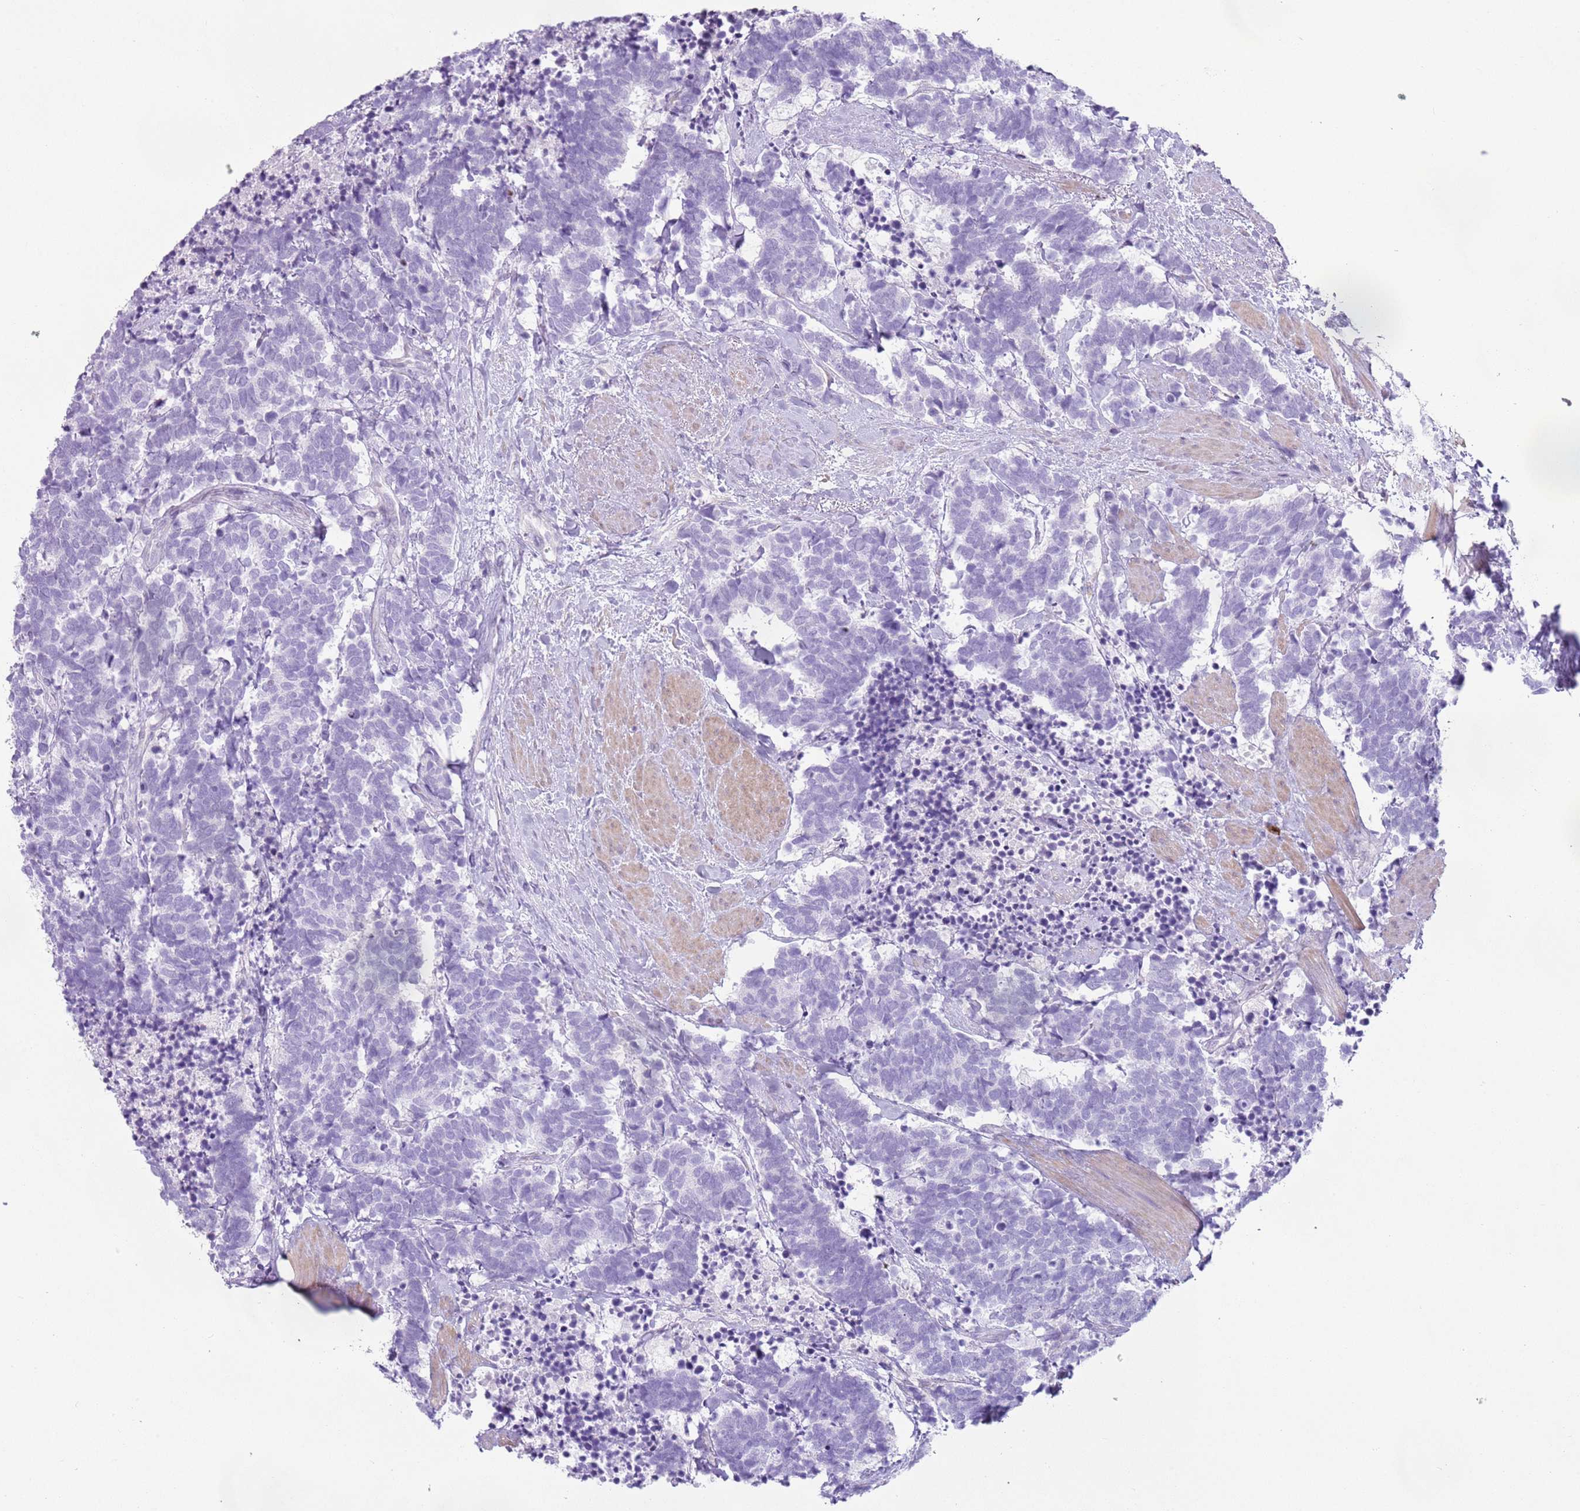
{"staining": {"intensity": "negative", "quantity": "none", "location": "none"}, "tissue": "carcinoid", "cell_type": "Tumor cells", "image_type": "cancer", "snomed": [{"axis": "morphology", "description": "Carcinoma, NOS"}, {"axis": "morphology", "description": "Carcinoid, malignant, NOS"}, {"axis": "topography", "description": "Prostate"}], "caption": "DAB immunohistochemical staining of human carcinoma reveals no significant expression in tumor cells. Nuclei are stained in blue.", "gene": "CD177", "patient": {"sex": "male", "age": 57}}